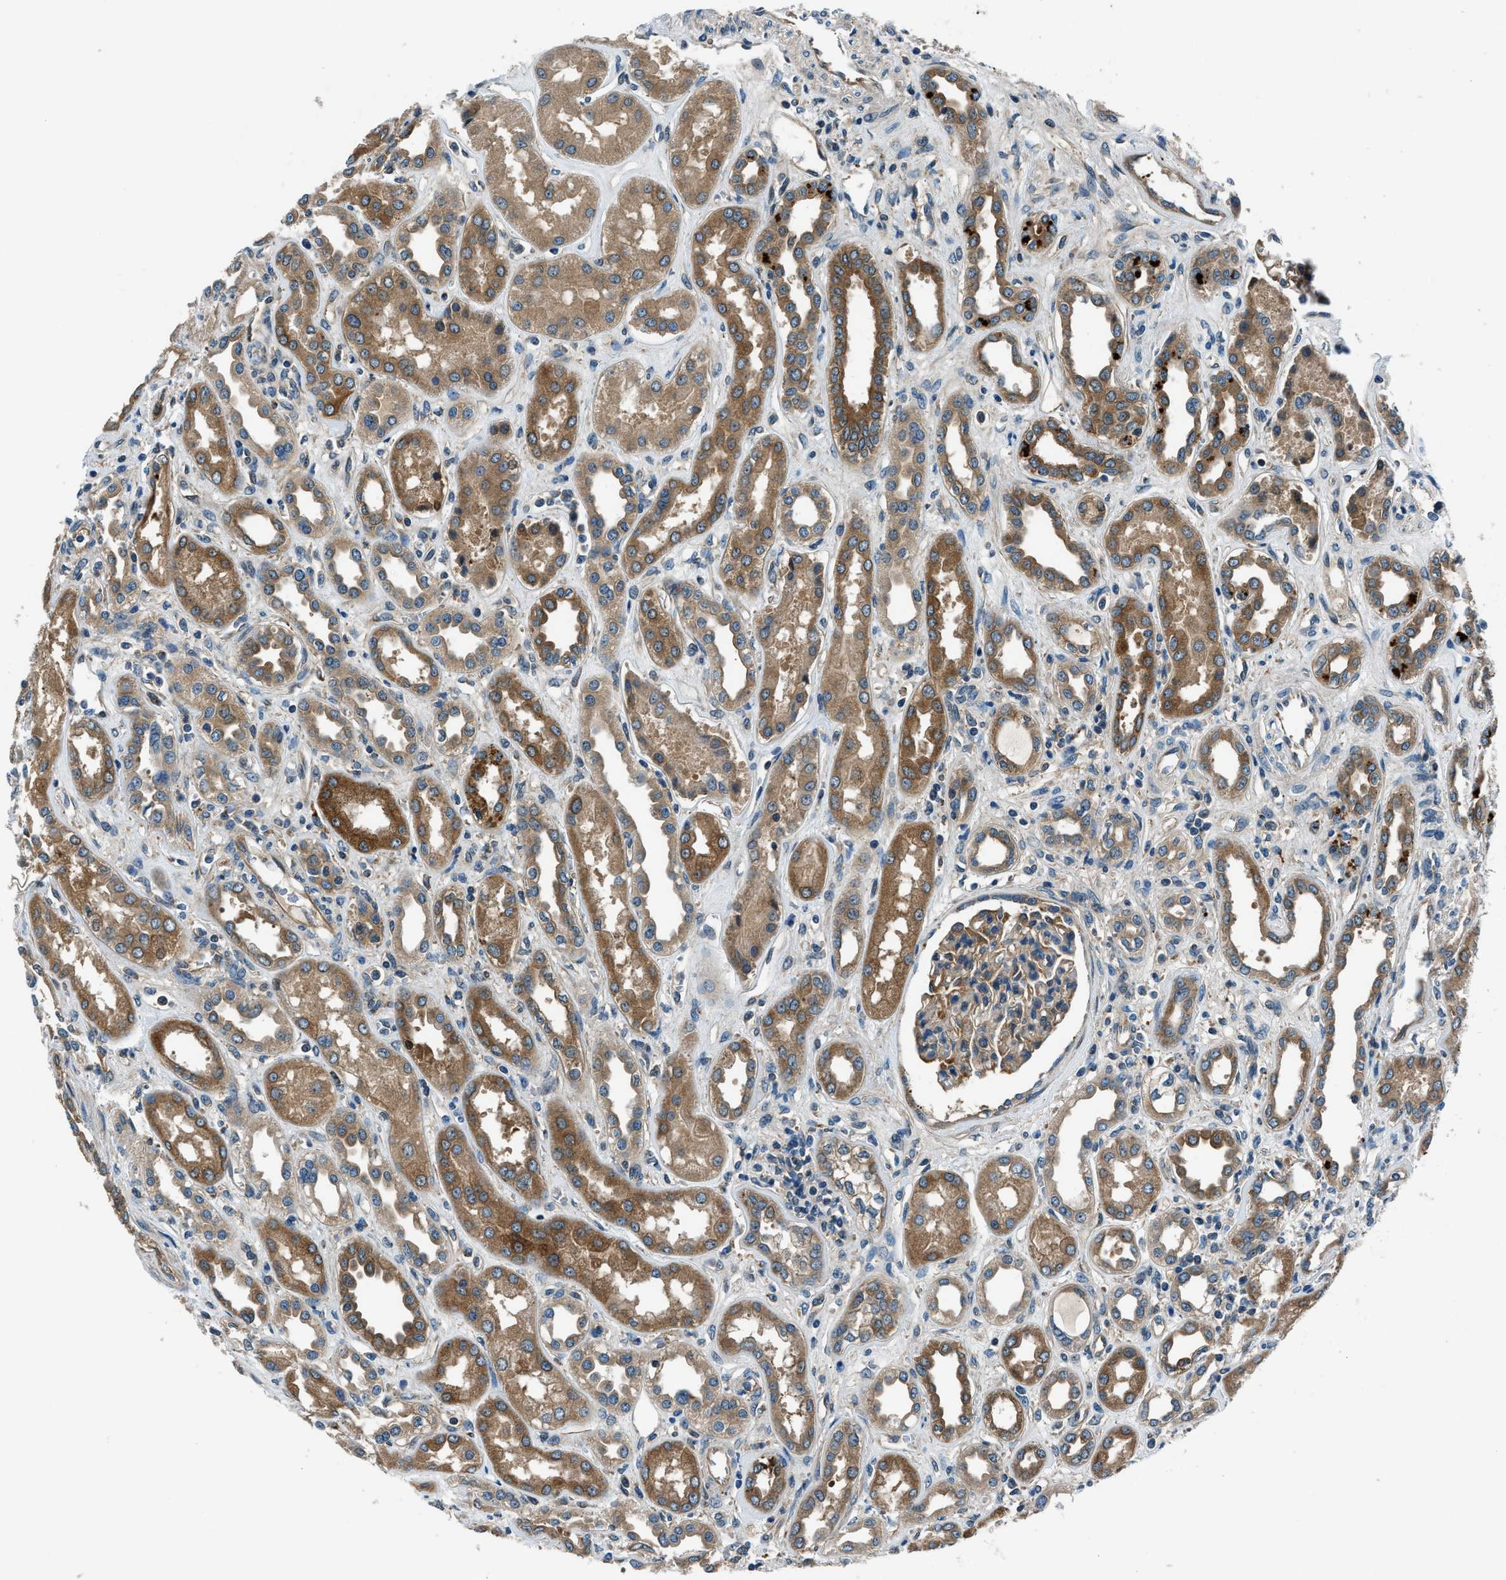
{"staining": {"intensity": "moderate", "quantity": "<25%", "location": "cytoplasmic/membranous"}, "tissue": "kidney", "cell_type": "Cells in glomeruli", "image_type": "normal", "snomed": [{"axis": "morphology", "description": "Normal tissue, NOS"}, {"axis": "topography", "description": "Kidney"}], "caption": "A brown stain highlights moderate cytoplasmic/membranous positivity of a protein in cells in glomeruli of unremarkable kidney.", "gene": "SLC19A2", "patient": {"sex": "male", "age": 59}}